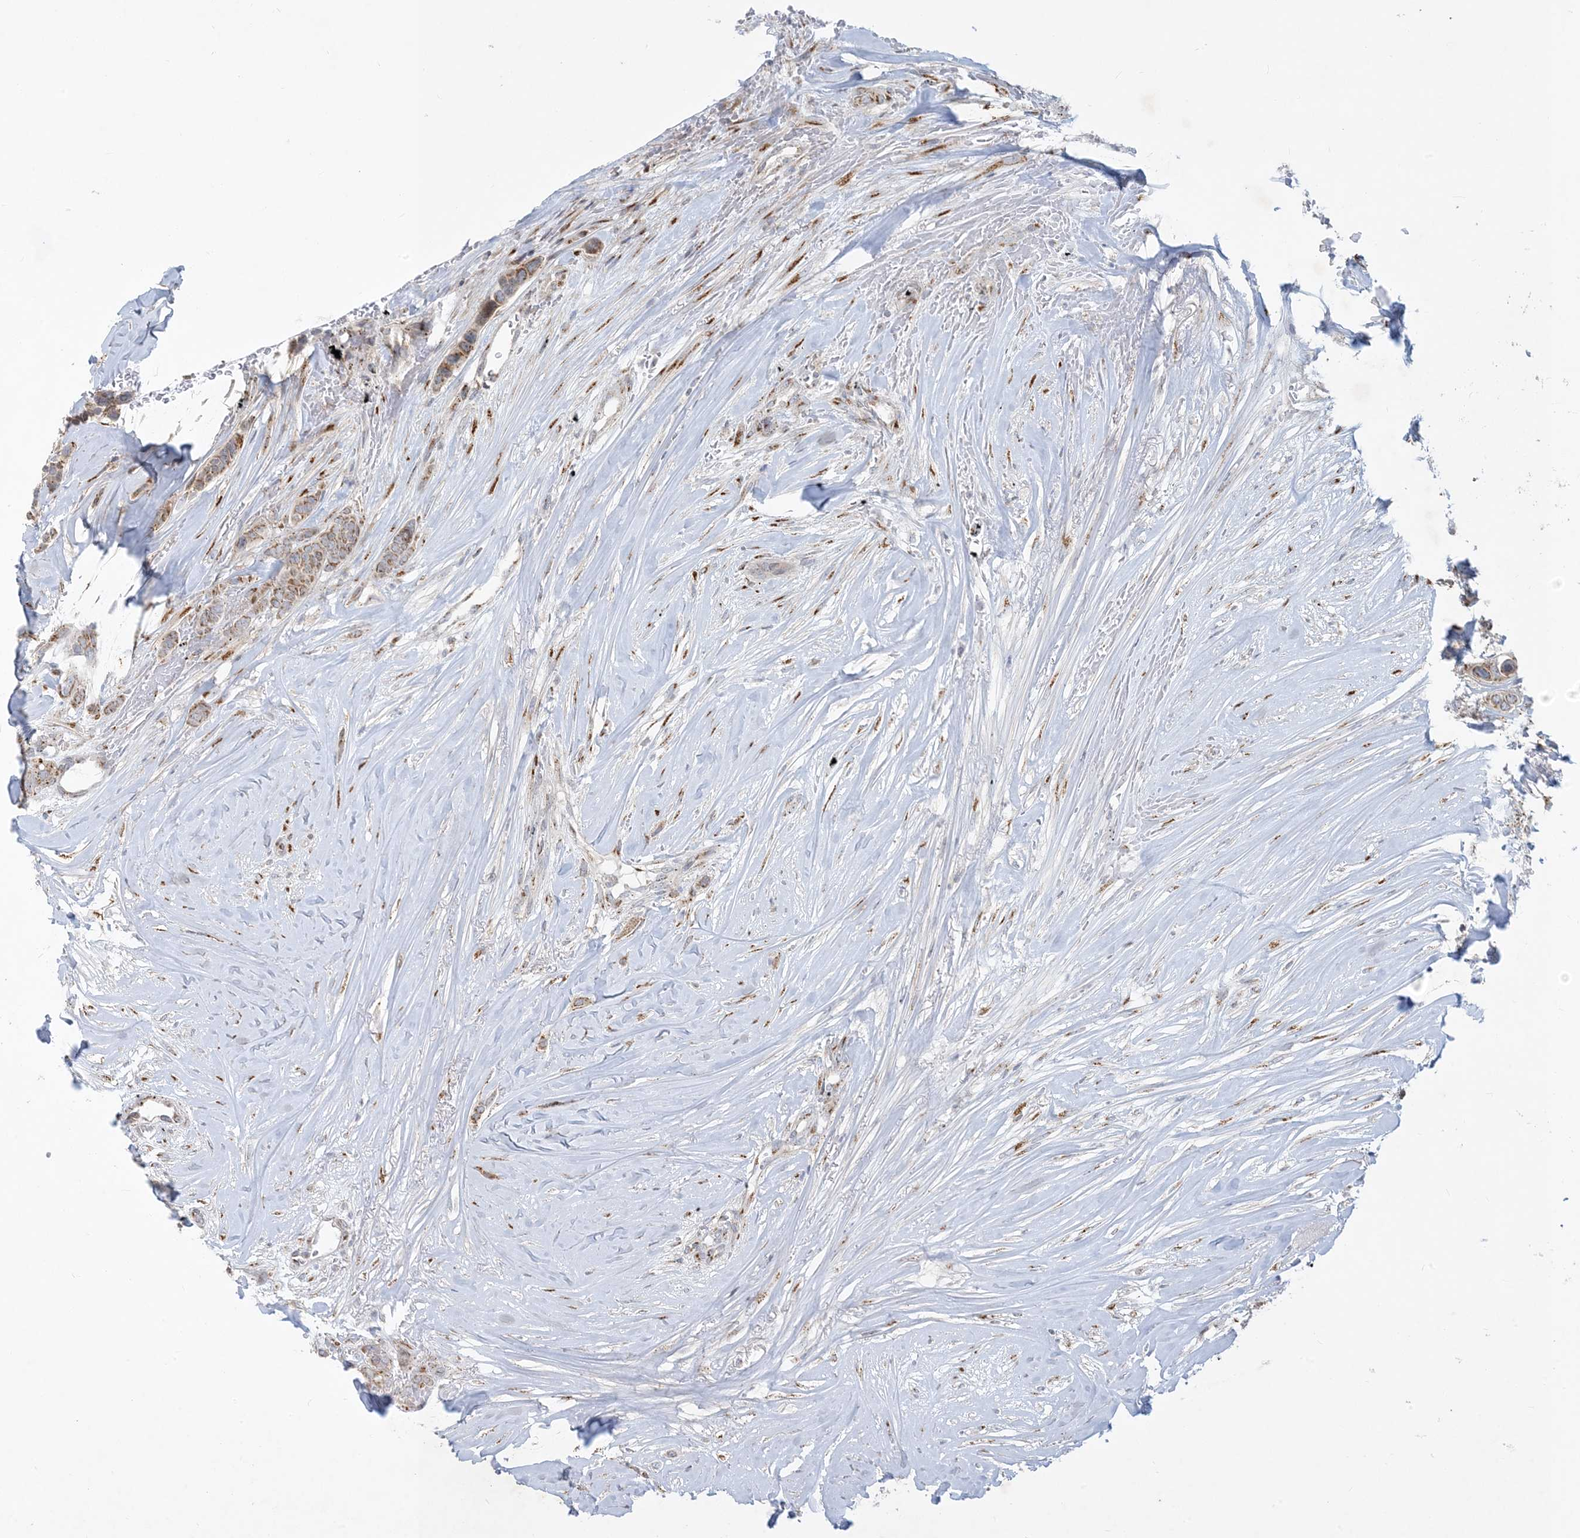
{"staining": {"intensity": "moderate", "quantity": ">75%", "location": "cytoplasmic/membranous"}, "tissue": "breast cancer", "cell_type": "Tumor cells", "image_type": "cancer", "snomed": [{"axis": "morphology", "description": "Lobular carcinoma"}, {"axis": "topography", "description": "Breast"}], "caption": "This image reveals breast cancer (lobular carcinoma) stained with immunohistochemistry to label a protein in brown. The cytoplasmic/membranous of tumor cells show moderate positivity for the protein. Nuclei are counter-stained blue.", "gene": "CCDC14", "patient": {"sex": "female", "age": 51}}